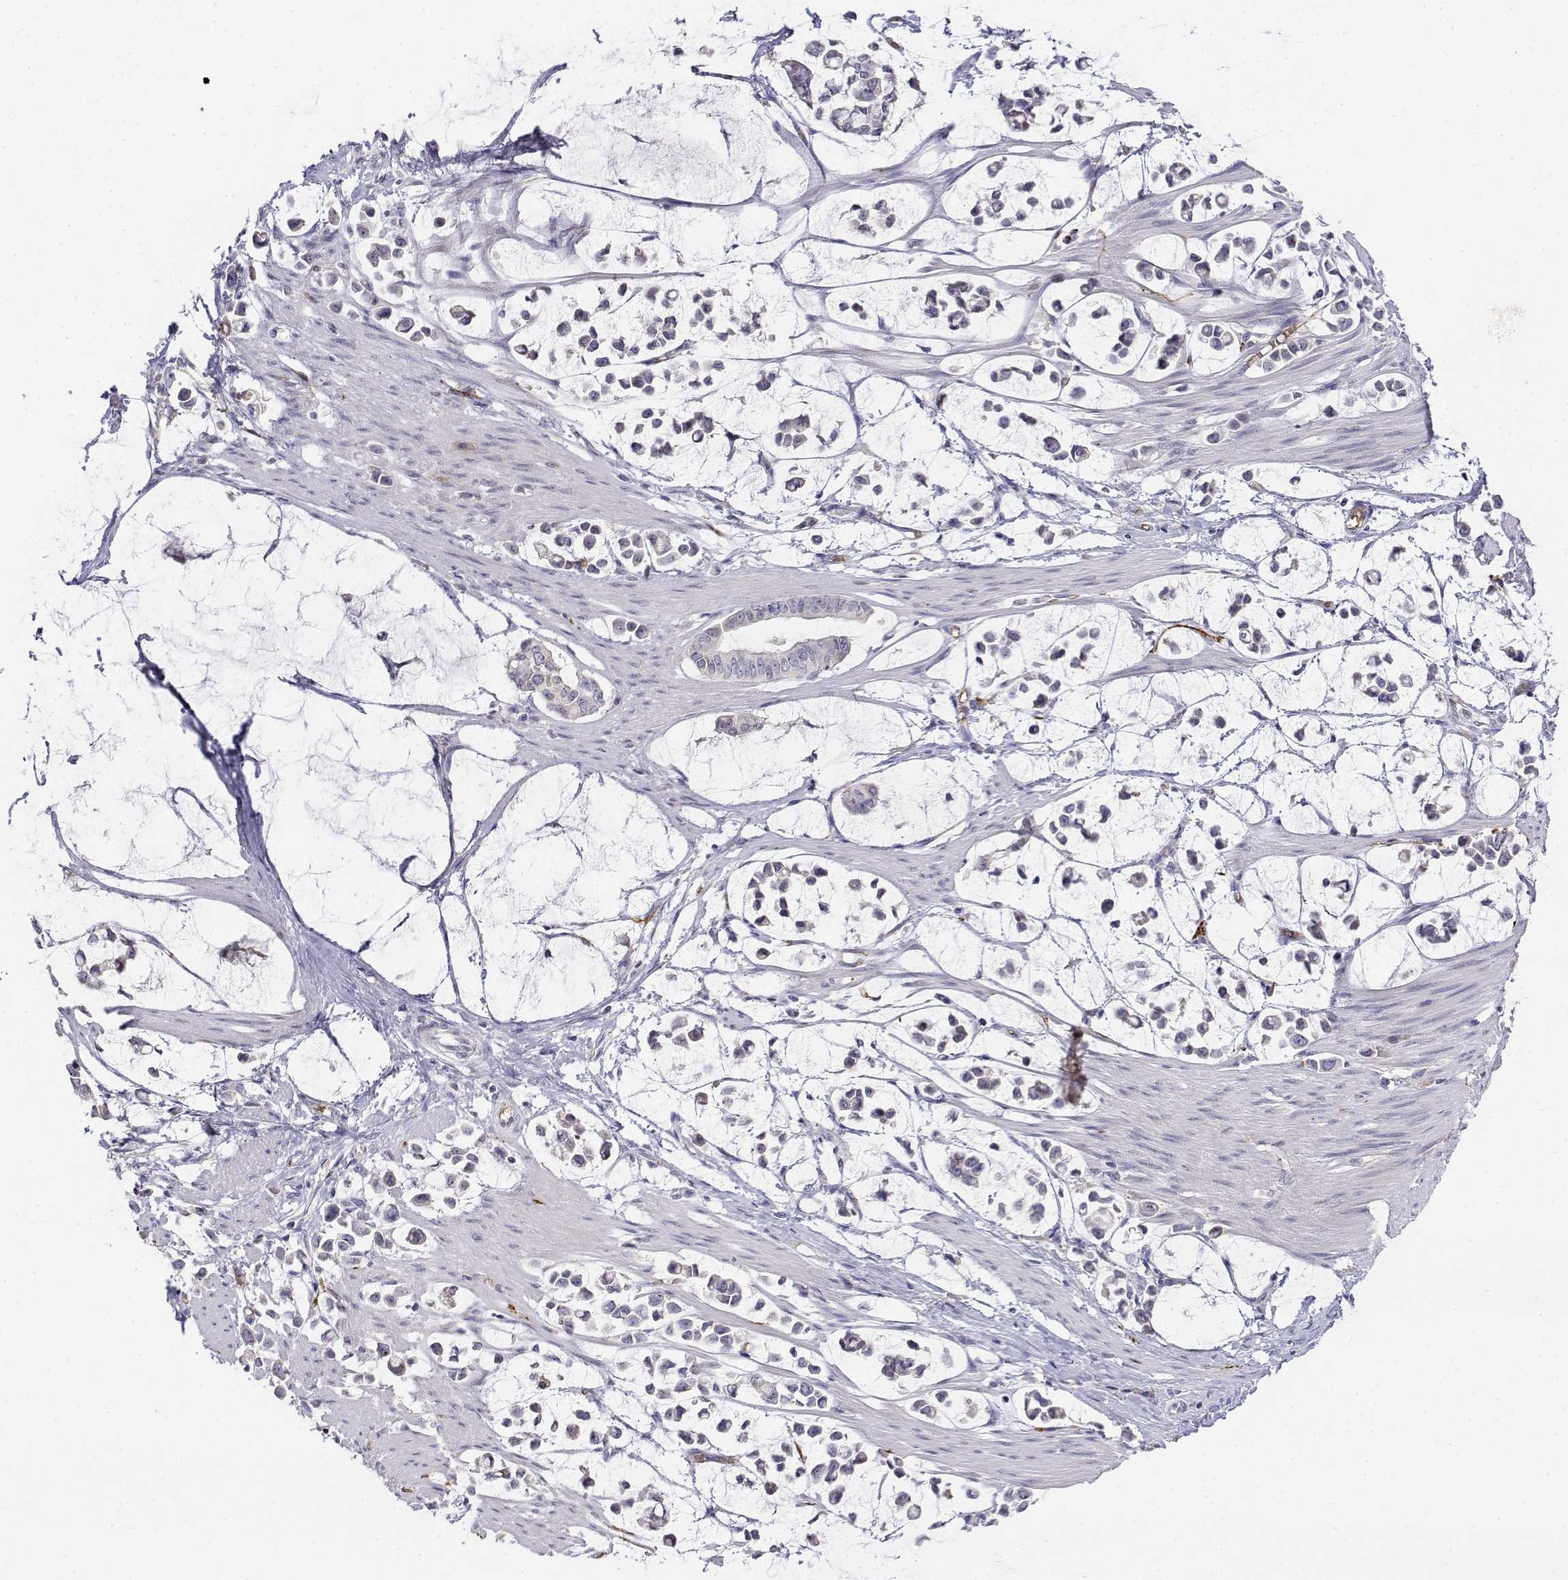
{"staining": {"intensity": "negative", "quantity": "none", "location": "none"}, "tissue": "stomach cancer", "cell_type": "Tumor cells", "image_type": "cancer", "snomed": [{"axis": "morphology", "description": "Adenocarcinoma, NOS"}, {"axis": "topography", "description": "Stomach"}], "caption": "This is an immunohistochemistry (IHC) photomicrograph of stomach cancer. There is no positivity in tumor cells.", "gene": "CADM1", "patient": {"sex": "male", "age": 82}}